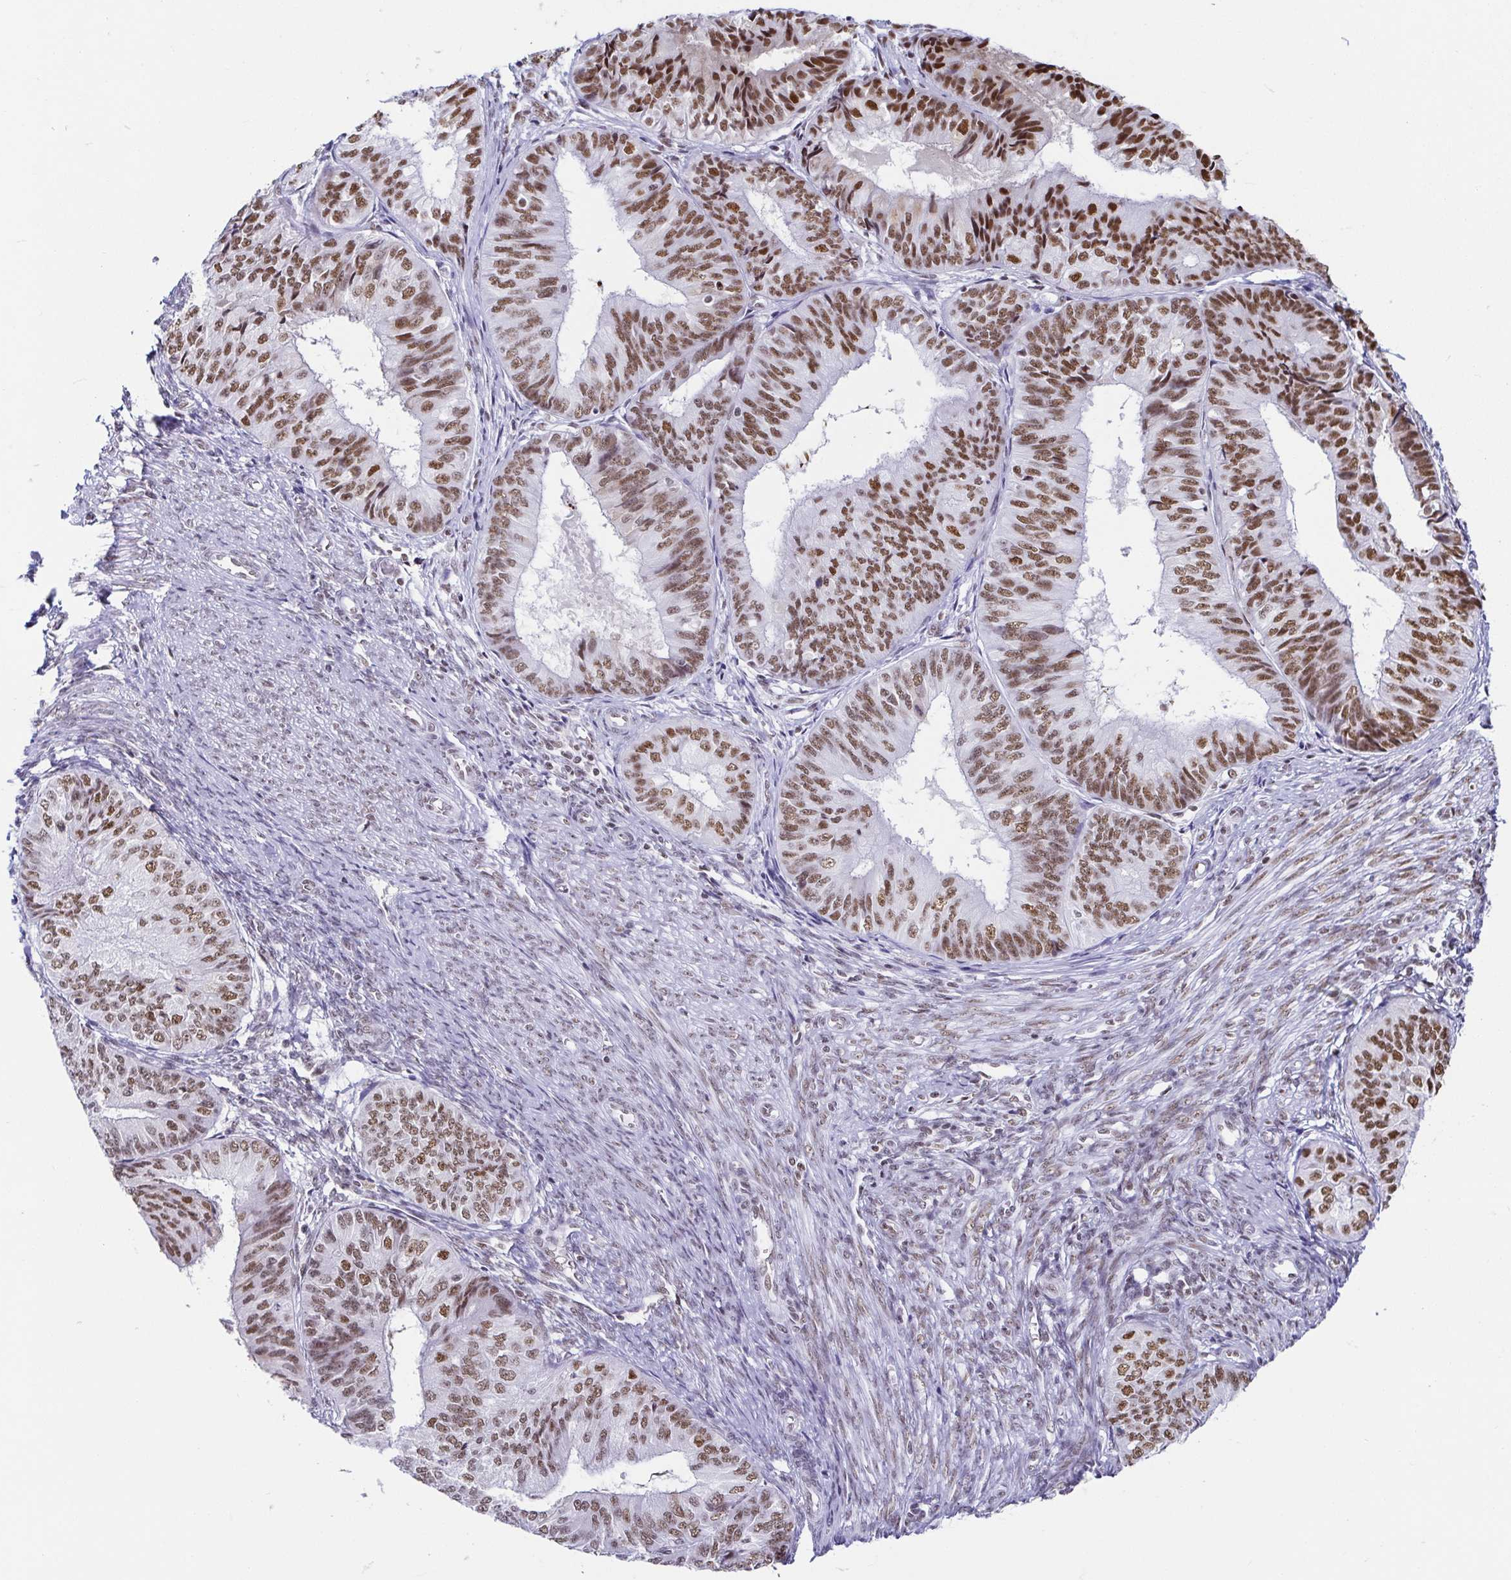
{"staining": {"intensity": "moderate", "quantity": ">75%", "location": "nuclear"}, "tissue": "endometrial cancer", "cell_type": "Tumor cells", "image_type": "cancer", "snomed": [{"axis": "morphology", "description": "Adenocarcinoma, NOS"}, {"axis": "topography", "description": "Endometrium"}], "caption": "DAB (3,3'-diaminobenzidine) immunohistochemical staining of endometrial cancer exhibits moderate nuclear protein staining in approximately >75% of tumor cells.", "gene": "EWSR1", "patient": {"sex": "female", "age": 58}}